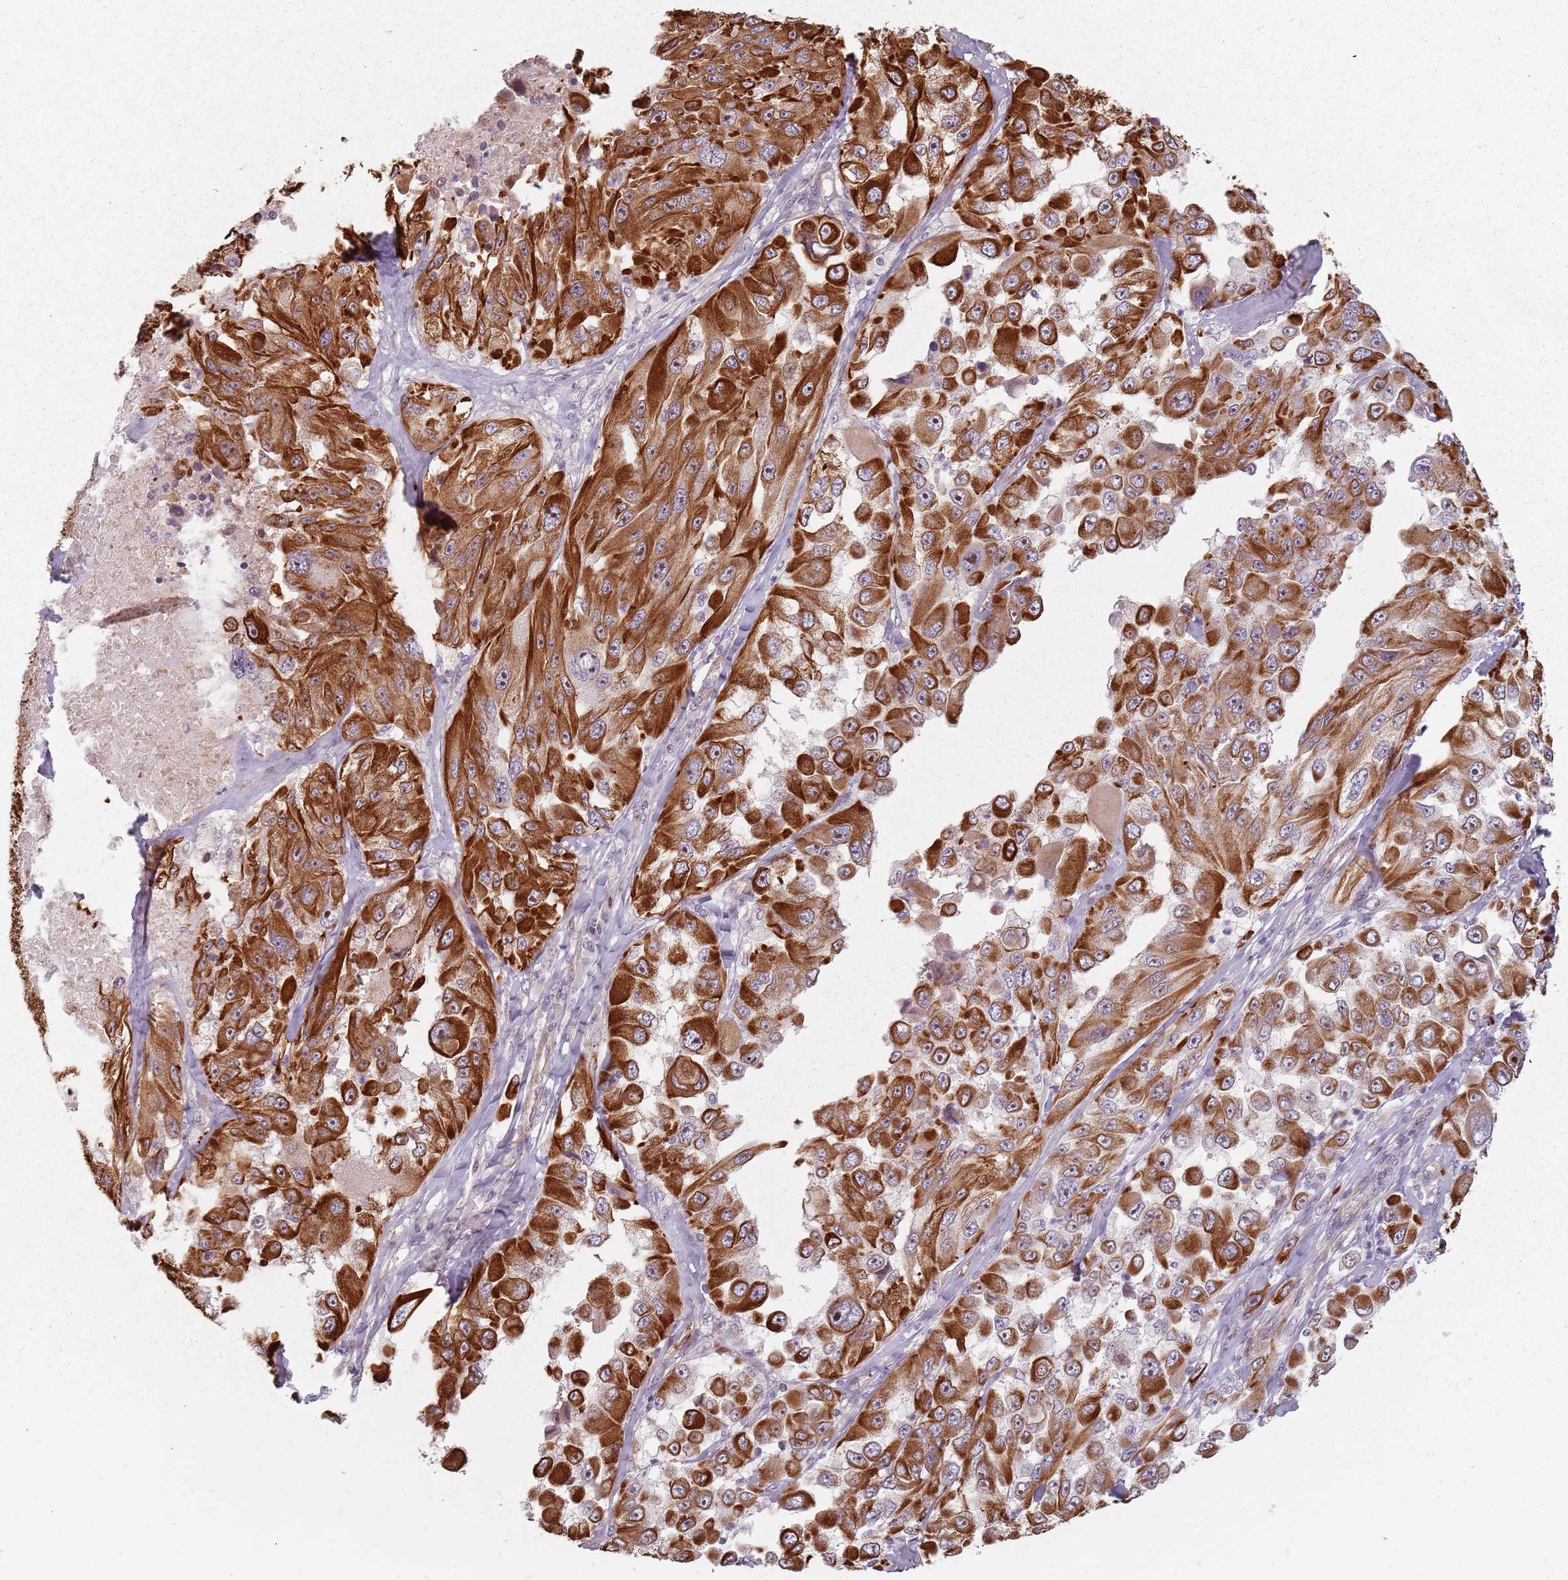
{"staining": {"intensity": "strong", "quantity": ">75%", "location": "cytoplasmic/membranous"}, "tissue": "melanoma", "cell_type": "Tumor cells", "image_type": "cancer", "snomed": [{"axis": "morphology", "description": "Malignant melanoma, Metastatic site"}, {"axis": "topography", "description": "Lymph node"}], "caption": "Malignant melanoma (metastatic site) stained for a protein (brown) demonstrates strong cytoplasmic/membranous positive positivity in approximately >75% of tumor cells.", "gene": "GAS2L3", "patient": {"sex": "male", "age": 62}}